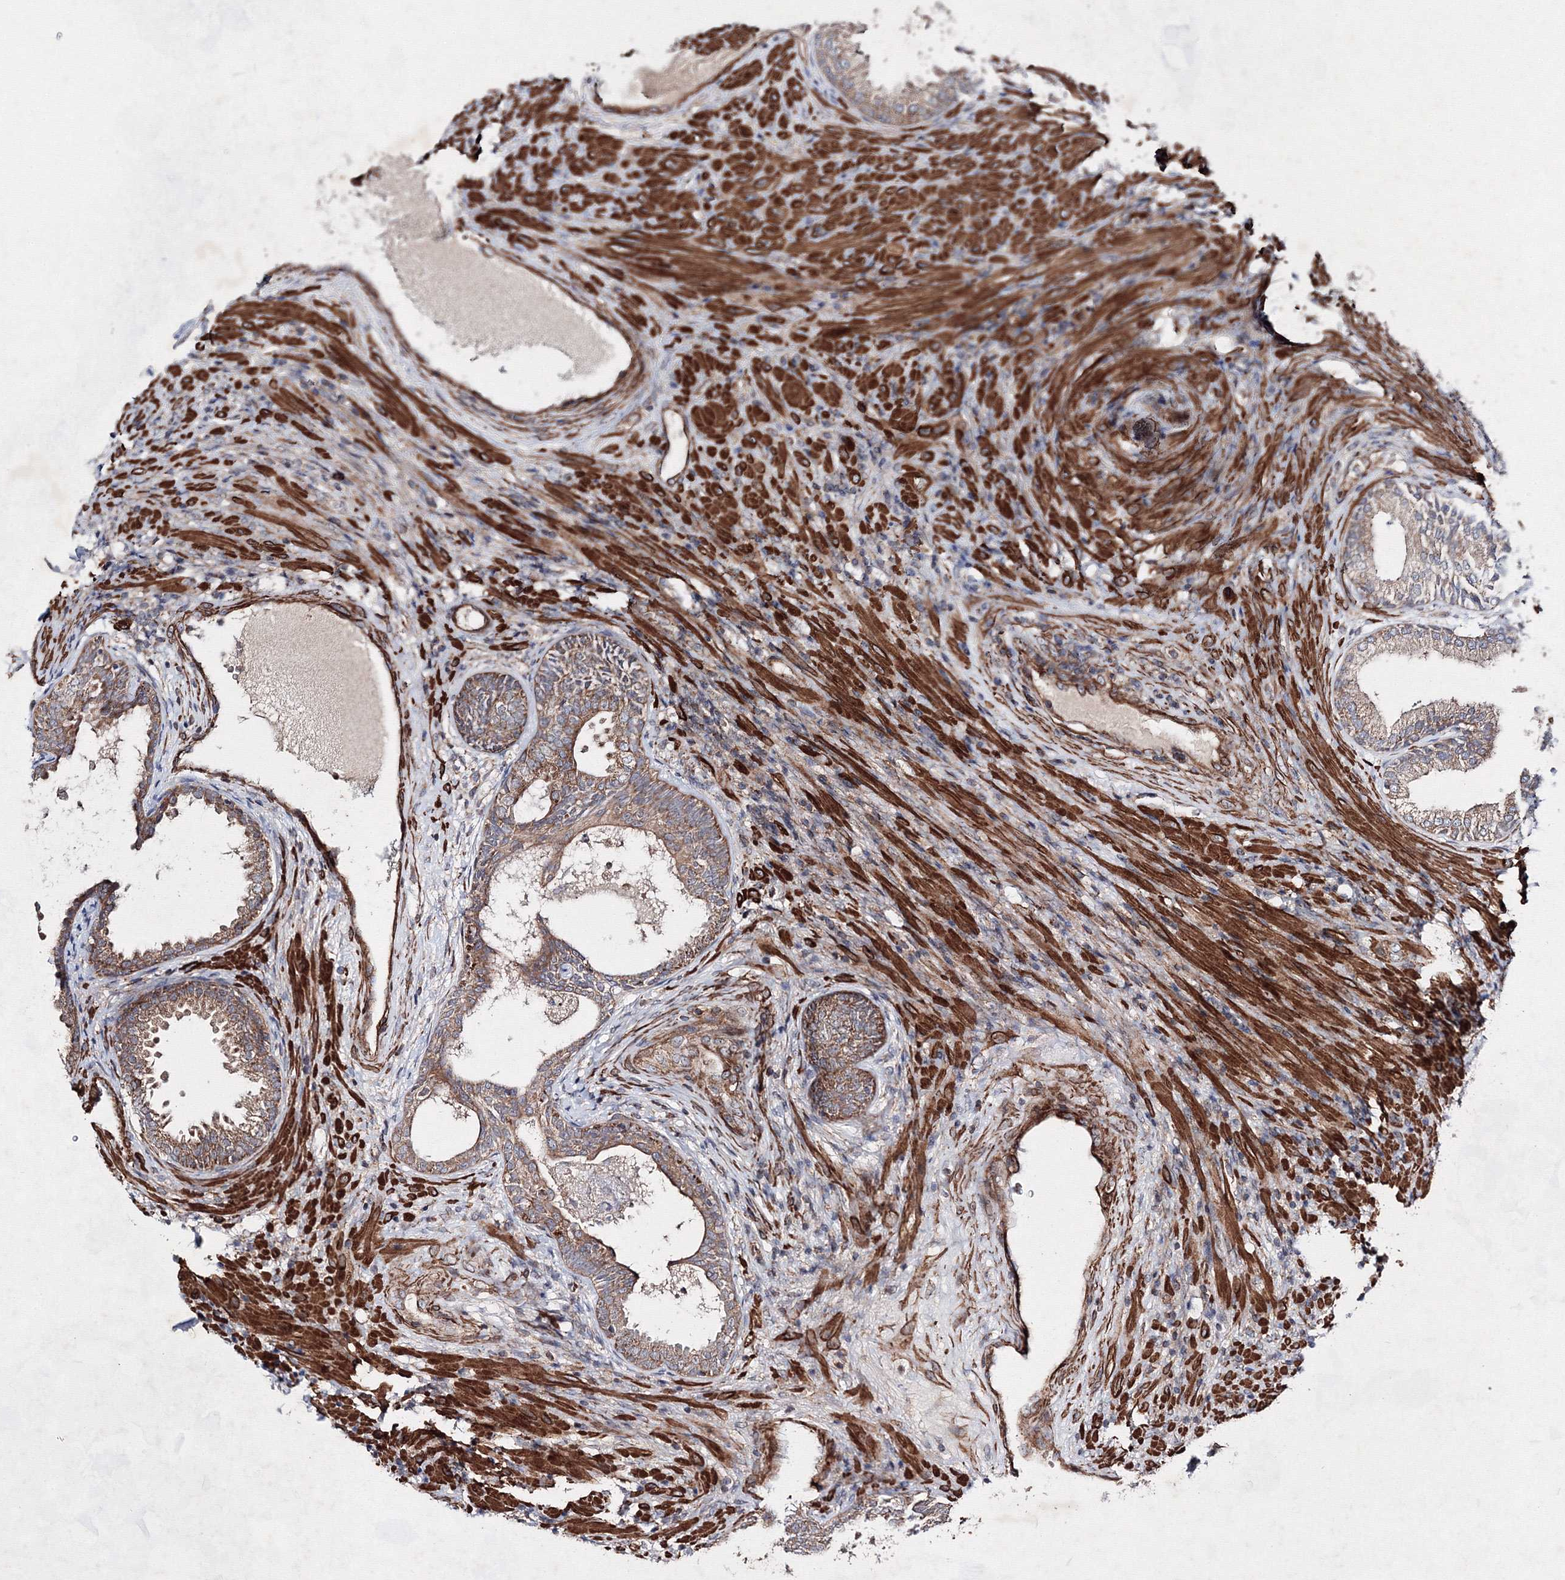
{"staining": {"intensity": "weak", "quantity": "25%-75%", "location": "cytoplasmic/membranous"}, "tissue": "prostate", "cell_type": "Glandular cells", "image_type": "normal", "snomed": [{"axis": "morphology", "description": "Normal tissue, NOS"}, {"axis": "topography", "description": "Prostate"}], "caption": "Protein positivity by immunohistochemistry shows weak cytoplasmic/membranous positivity in about 25%-75% of glandular cells in benign prostate.", "gene": "GFM1", "patient": {"sex": "male", "age": 76}}